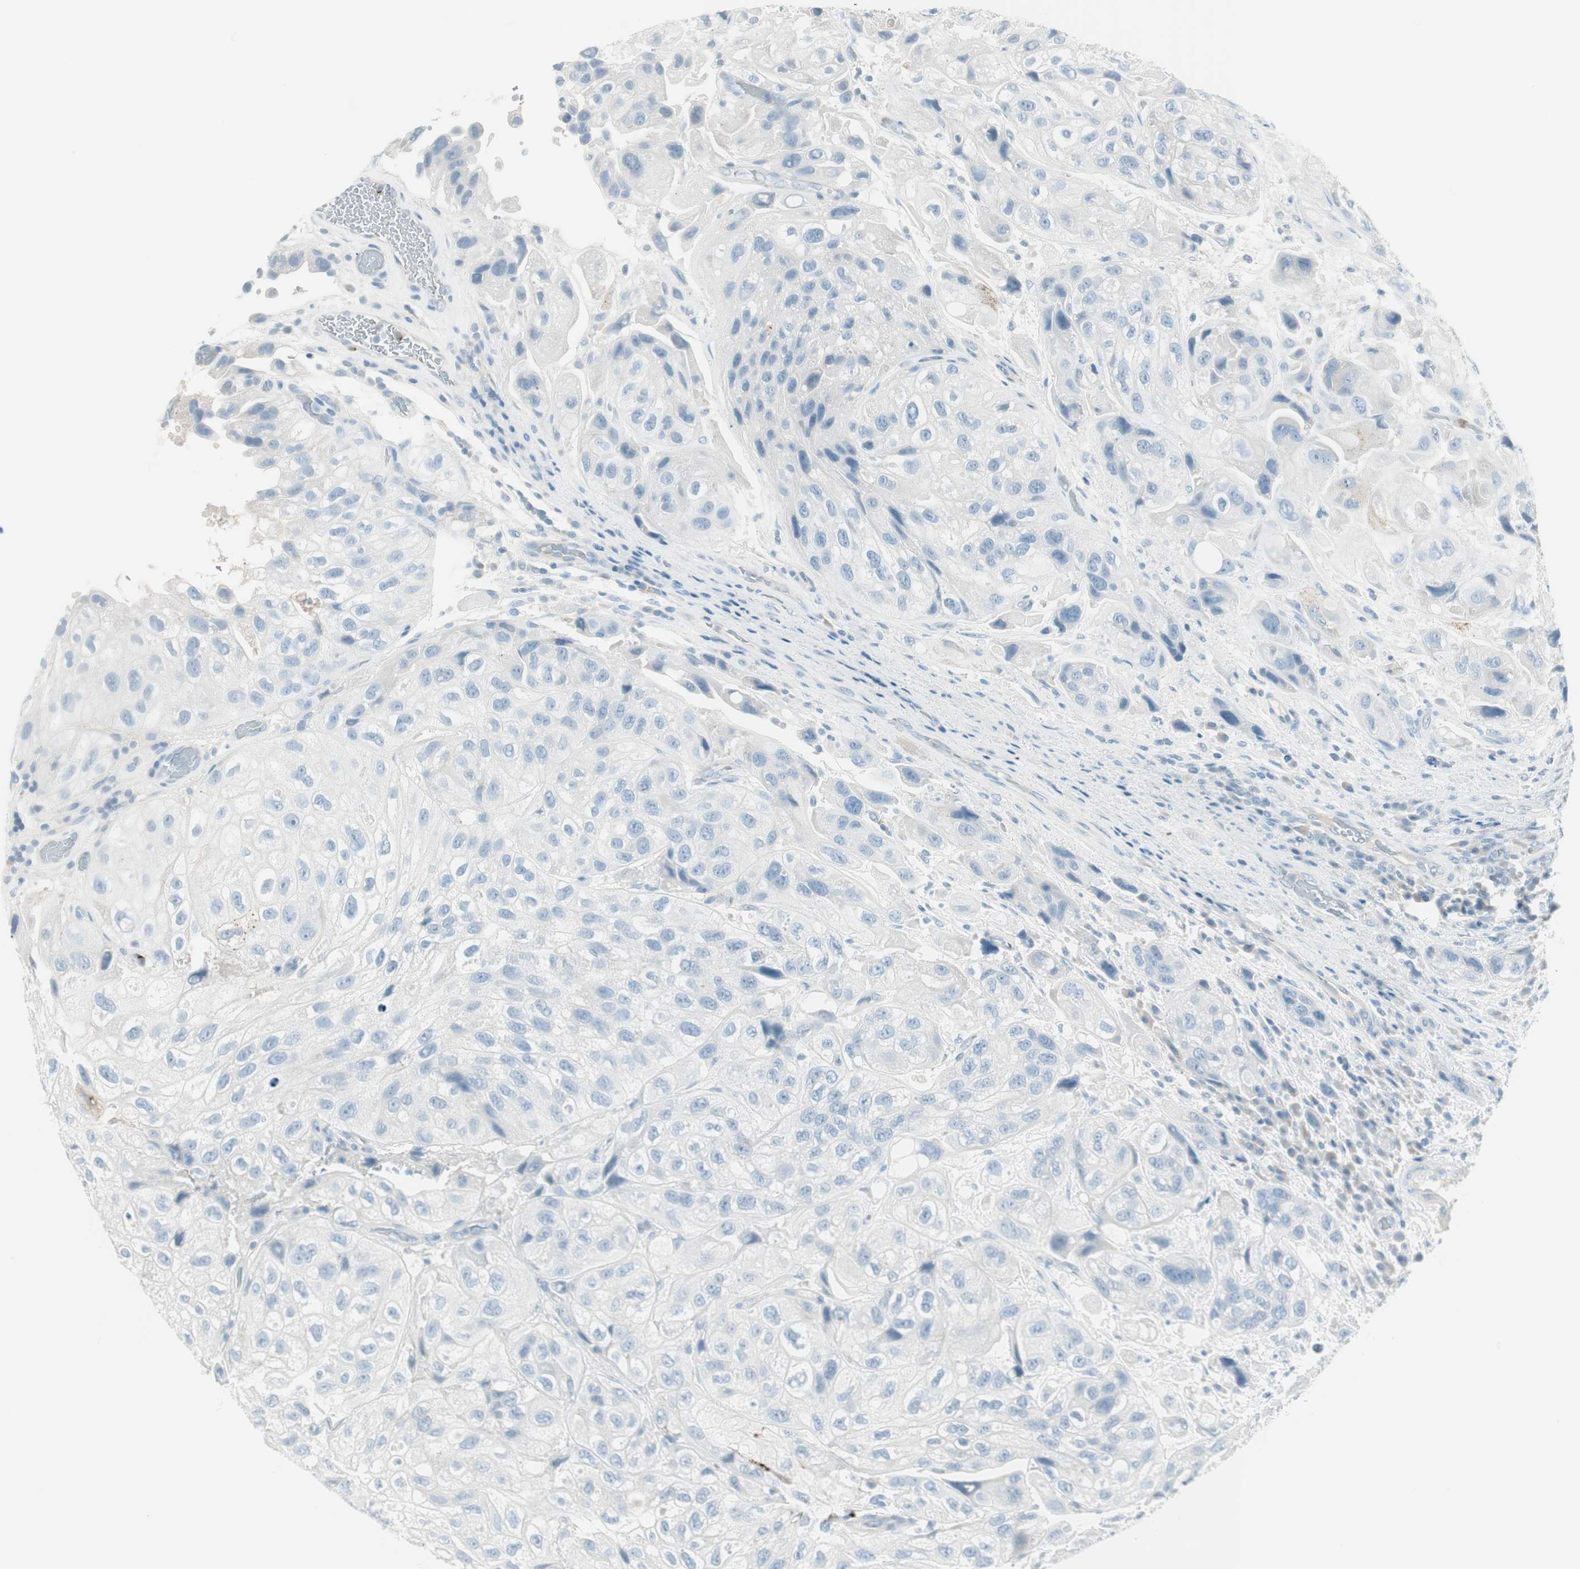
{"staining": {"intensity": "negative", "quantity": "none", "location": "none"}, "tissue": "urothelial cancer", "cell_type": "Tumor cells", "image_type": "cancer", "snomed": [{"axis": "morphology", "description": "Urothelial carcinoma, High grade"}, {"axis": "topography", "description": "Urinary bladder"}], "caption": "This image is of urothelial cancer stained with IHC to label a protein in brown with the nuclei are counter-stained blue. There is no expression in tumor cells.", "gene": "ITLN2", "patient": {"sex": "female", "age": 64}}